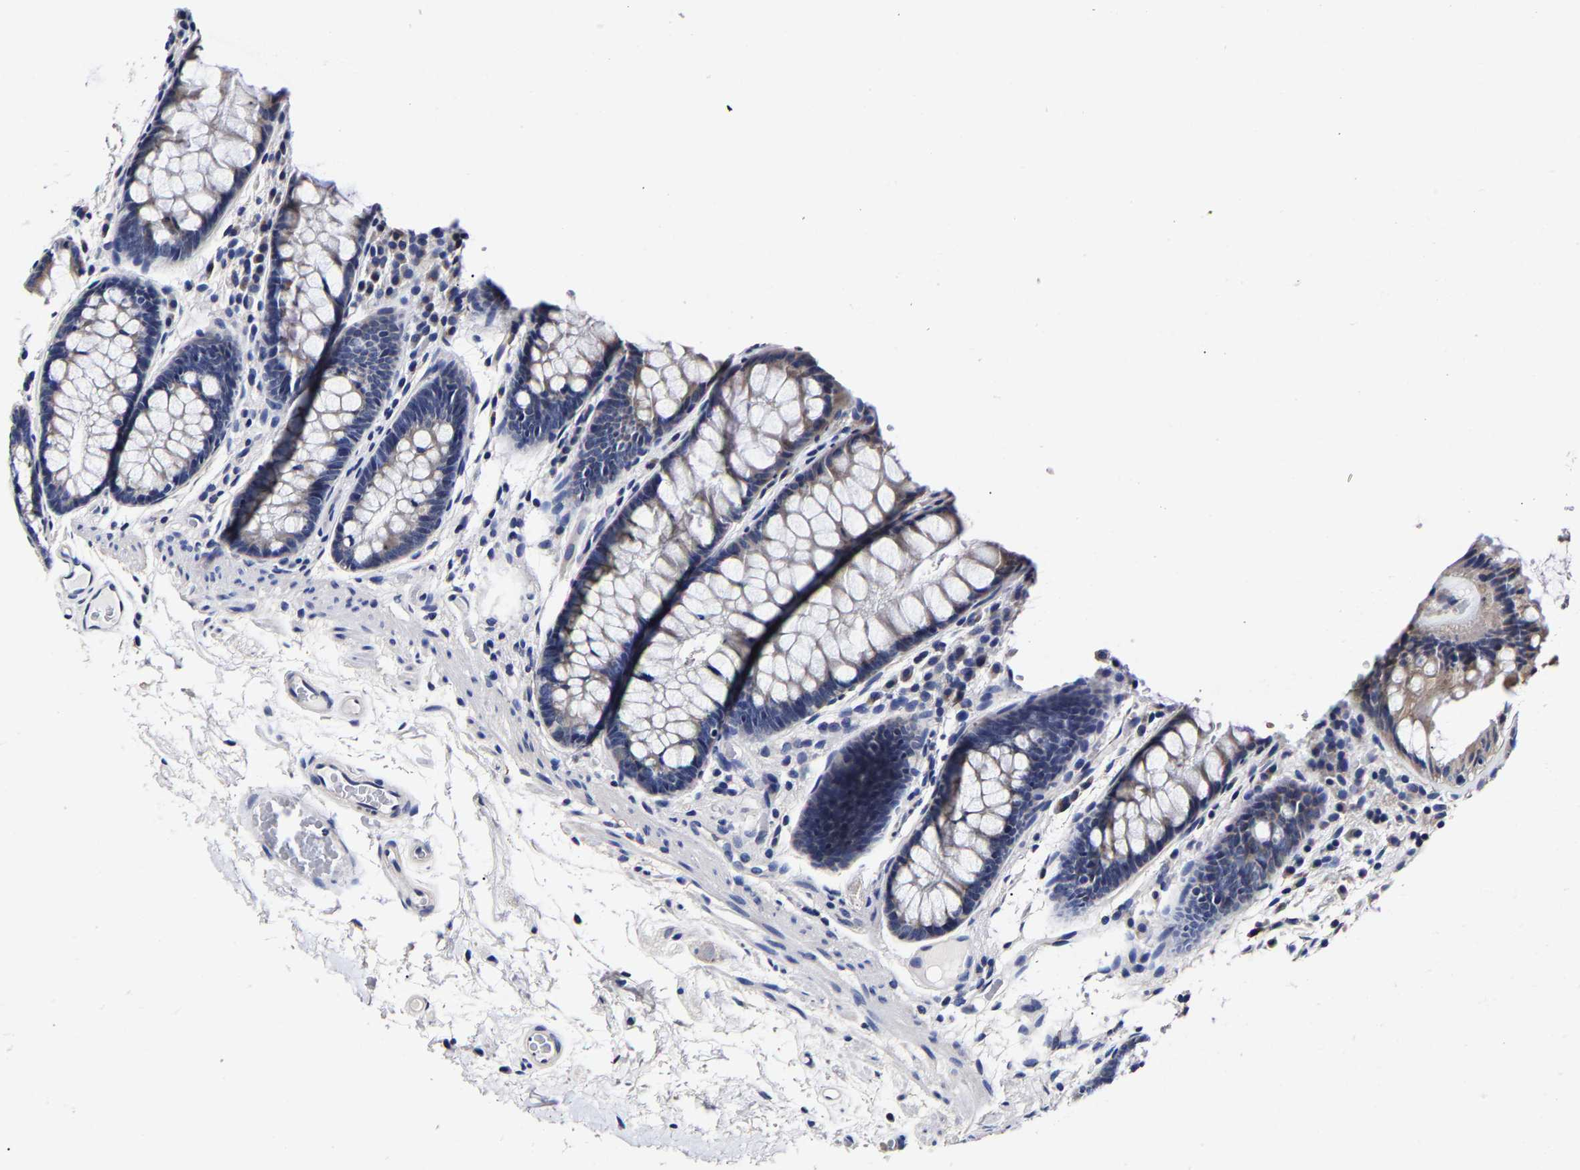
{"staining": {"intensity": "negative", "quantity": "none", "location": "none"}, "tissue": "colon", "cell_type": "Endothelial cells", "image_type": "normal", "snomed": [{"axis": "morphology", "description": "Normal tissue, NOS"}, {"axis": "topography", "description": "Colon"}], "caption": "This photomicrograph is of unremarkable colon stained with immunohistochemistry (IHC) to label a protein in brown with the nuclei are counter-stained blue. There is no positivity in endothelial cells. (Brightfield microscopy of DAB immunohistochemistry (IHC) at high magnification).", "gene": "AKAP4", "patient": {"sex": "female", "age": 56}}